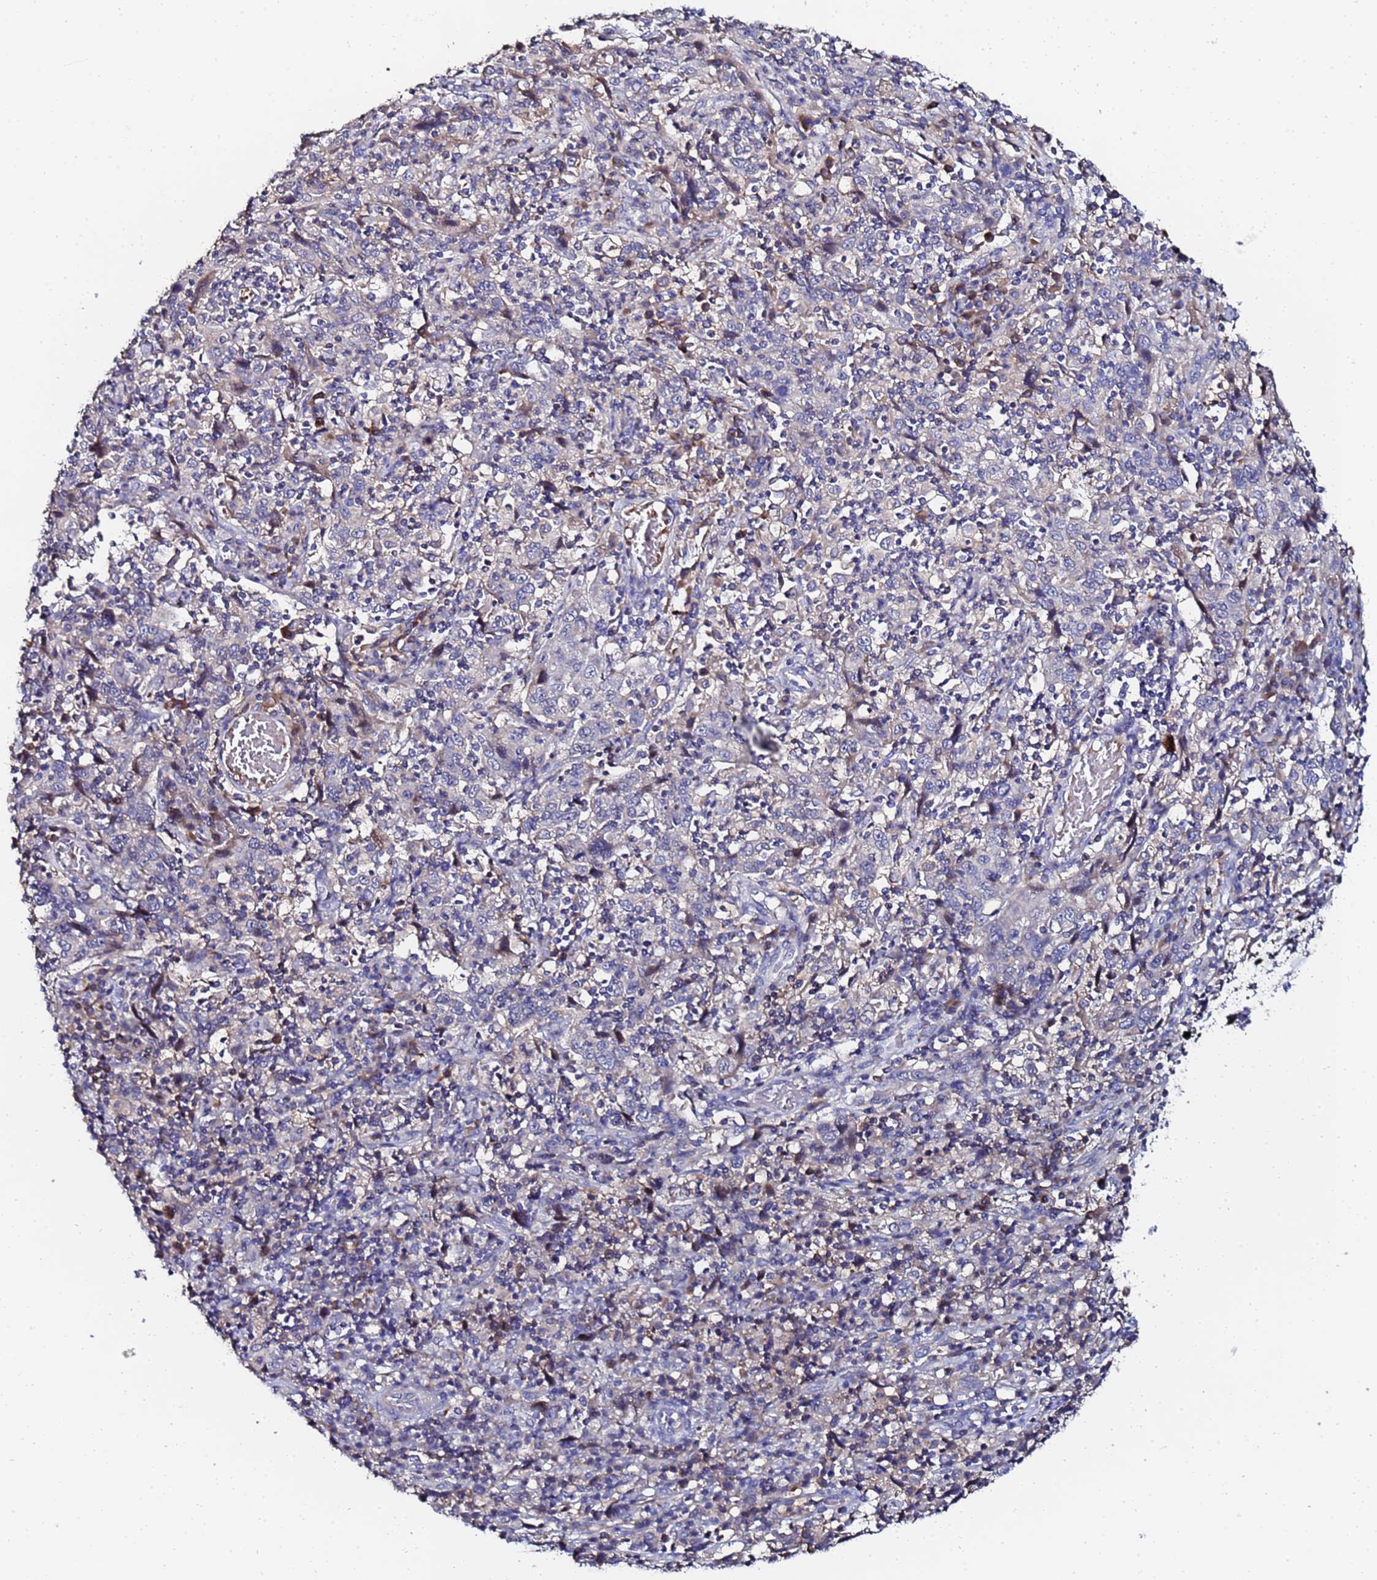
{"staining": {"intensity": "negative", "quantity": "none", "location": "none"}, "tissue": "cervical cancer", "cell_type": "Tumor cells", "image_type": "cancer", "snomed": [{"axis": "morphology", "description": "Squamous cell carcinoma, NOS"}, {"axis": "topography", "description": "Cervix"}], "caption": "This is an immunohistochemistry (IHC) photomicrograph of human cervical cancer. There is no staining in tumor cells.", "gene": "TCP10L", "patient": {"sex": "female", "age": 46}}